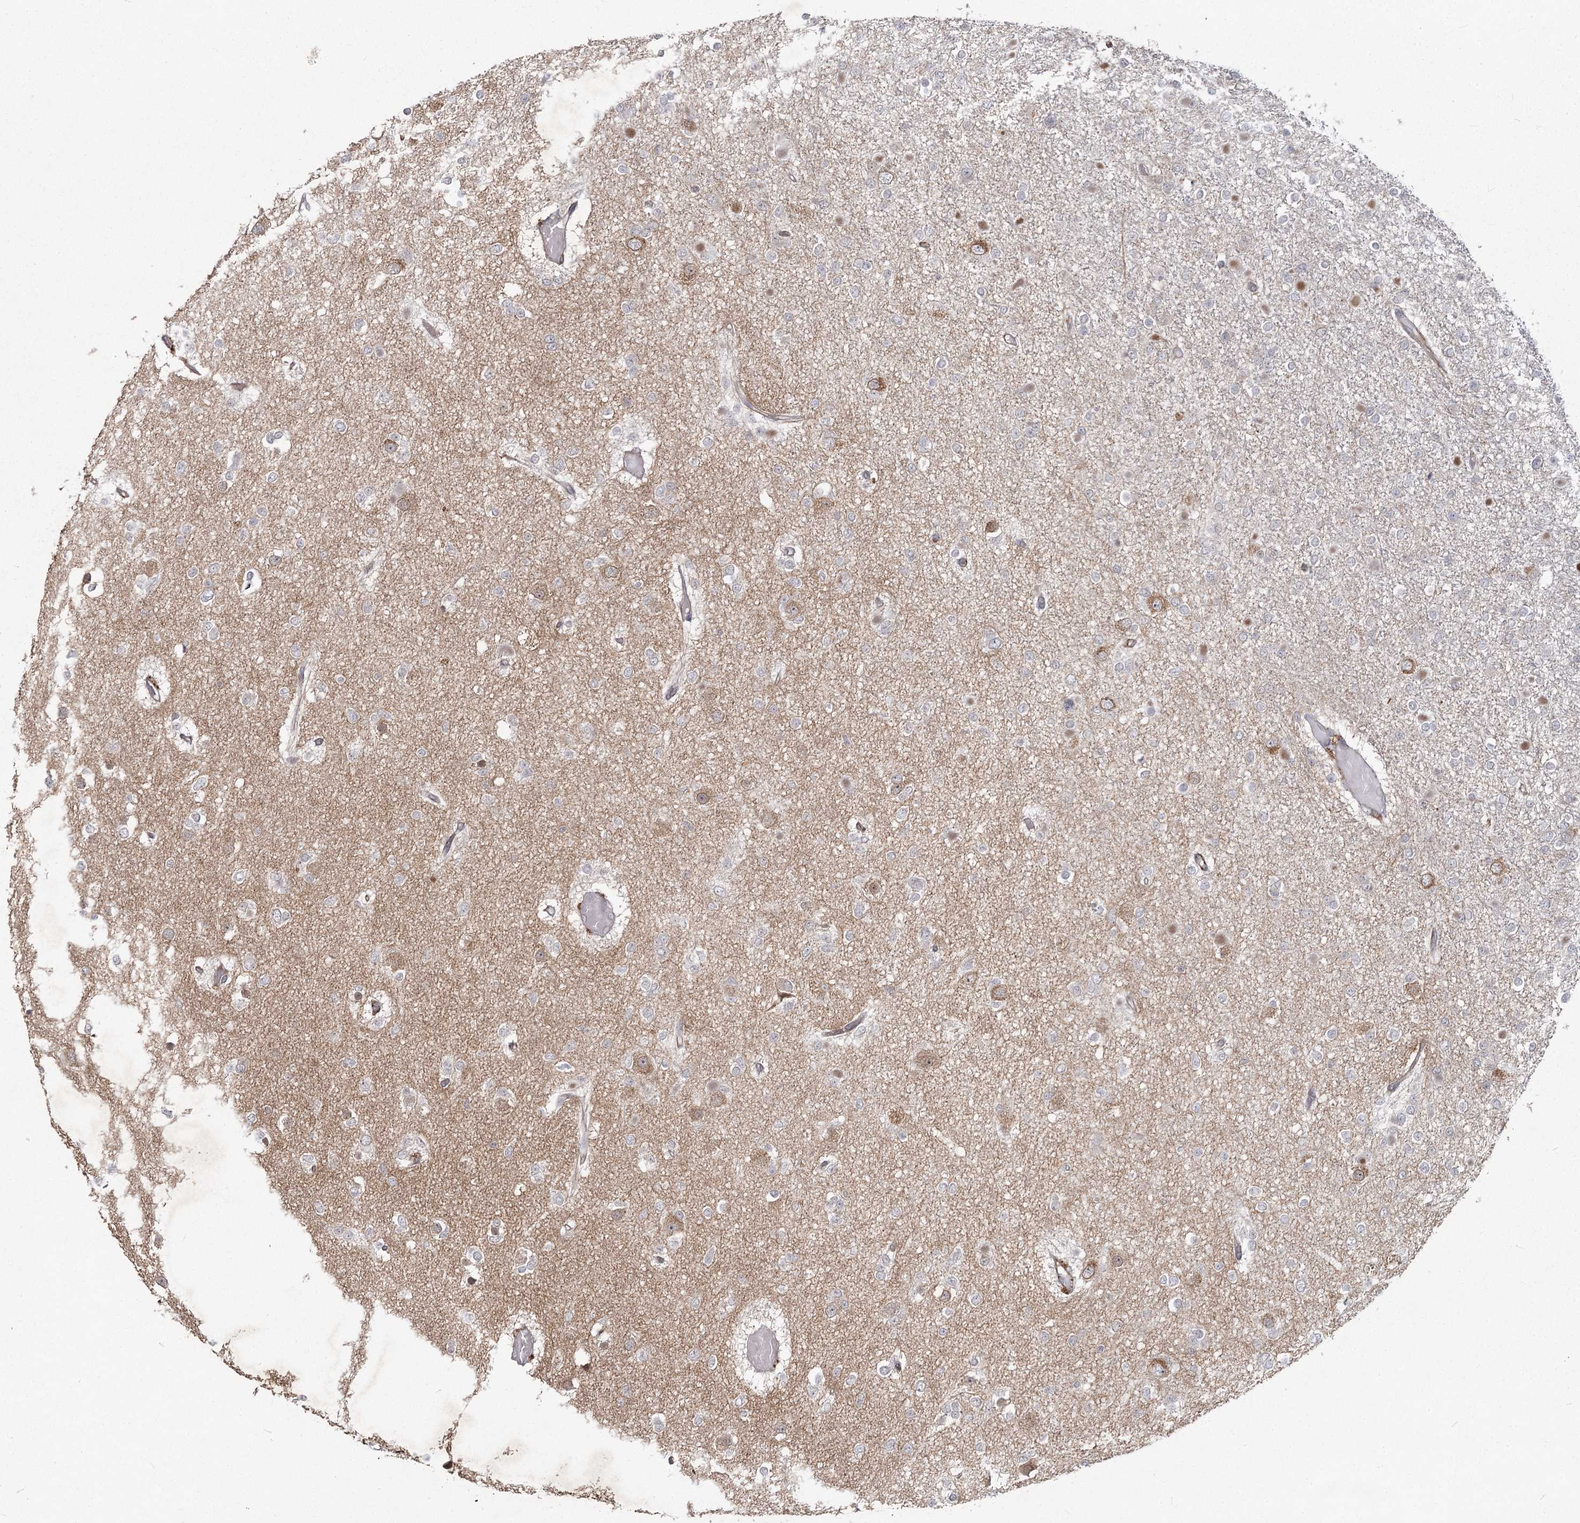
{"staining": {"intensity": "negative", "quantity": "none", "location": "none"}, "tissue": "glioma", "cell_type": "Tumor cells", "image_type": "cancer", "snomed": [{"axis": "morphology", "description": "Glioma, malignant, Low grade"}, {"axis": "topography", "description": "Brain"}], "caption": "This micrograph is of low-grade glioma (malignant) stained with immunohistochemistry (IHC) to label a protein in brown with the nuclei are counter-stained blue. There is no staining in tumor cells. The staining is performed using DAB brown chromogen with nuclei counter-stained in using hematoxylin.", "gene": "AP2M1", "patient": {"sex": "female", "age": 22}}